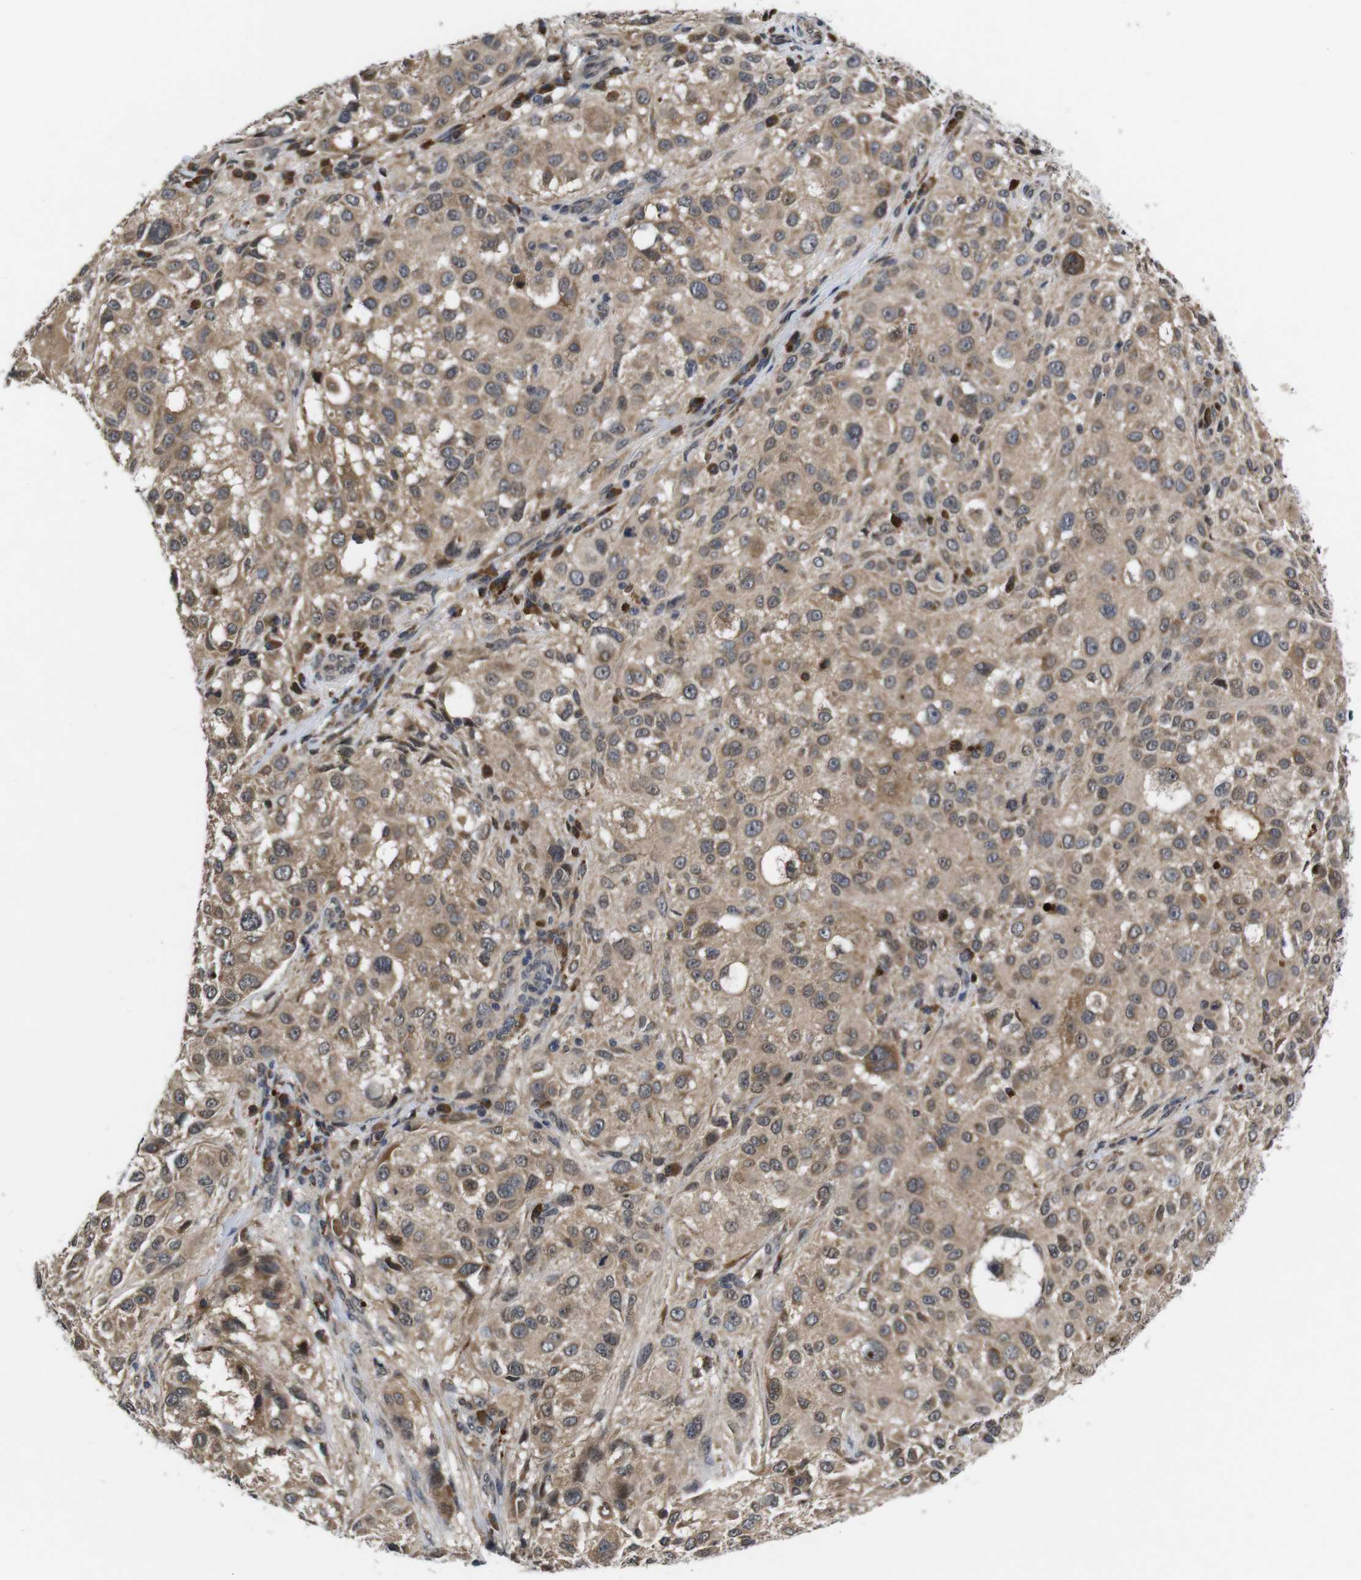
{"staining": {"intensity": "moderate", "quantity": ">75%", "location": "cytoplasmic/membranous"}, "tissue": "melanoma", "cell_type": "Tumor cells", "image_type": "cancer", "snomed": [{"axis": "morphology", "description": "Necrosis, NOS"}, {"axis": "morphology", "description": "Malignant melanoma, NOS"}, {"axis": "topography", "description": "Skin"}], "caption": "Tumor cells demonstrate moderate cytoplasmic/membranous positivity in about >75% of cells in melanoma.", "gene": "ZBTB46", "patient": {"sex": "female", "age": 87}}